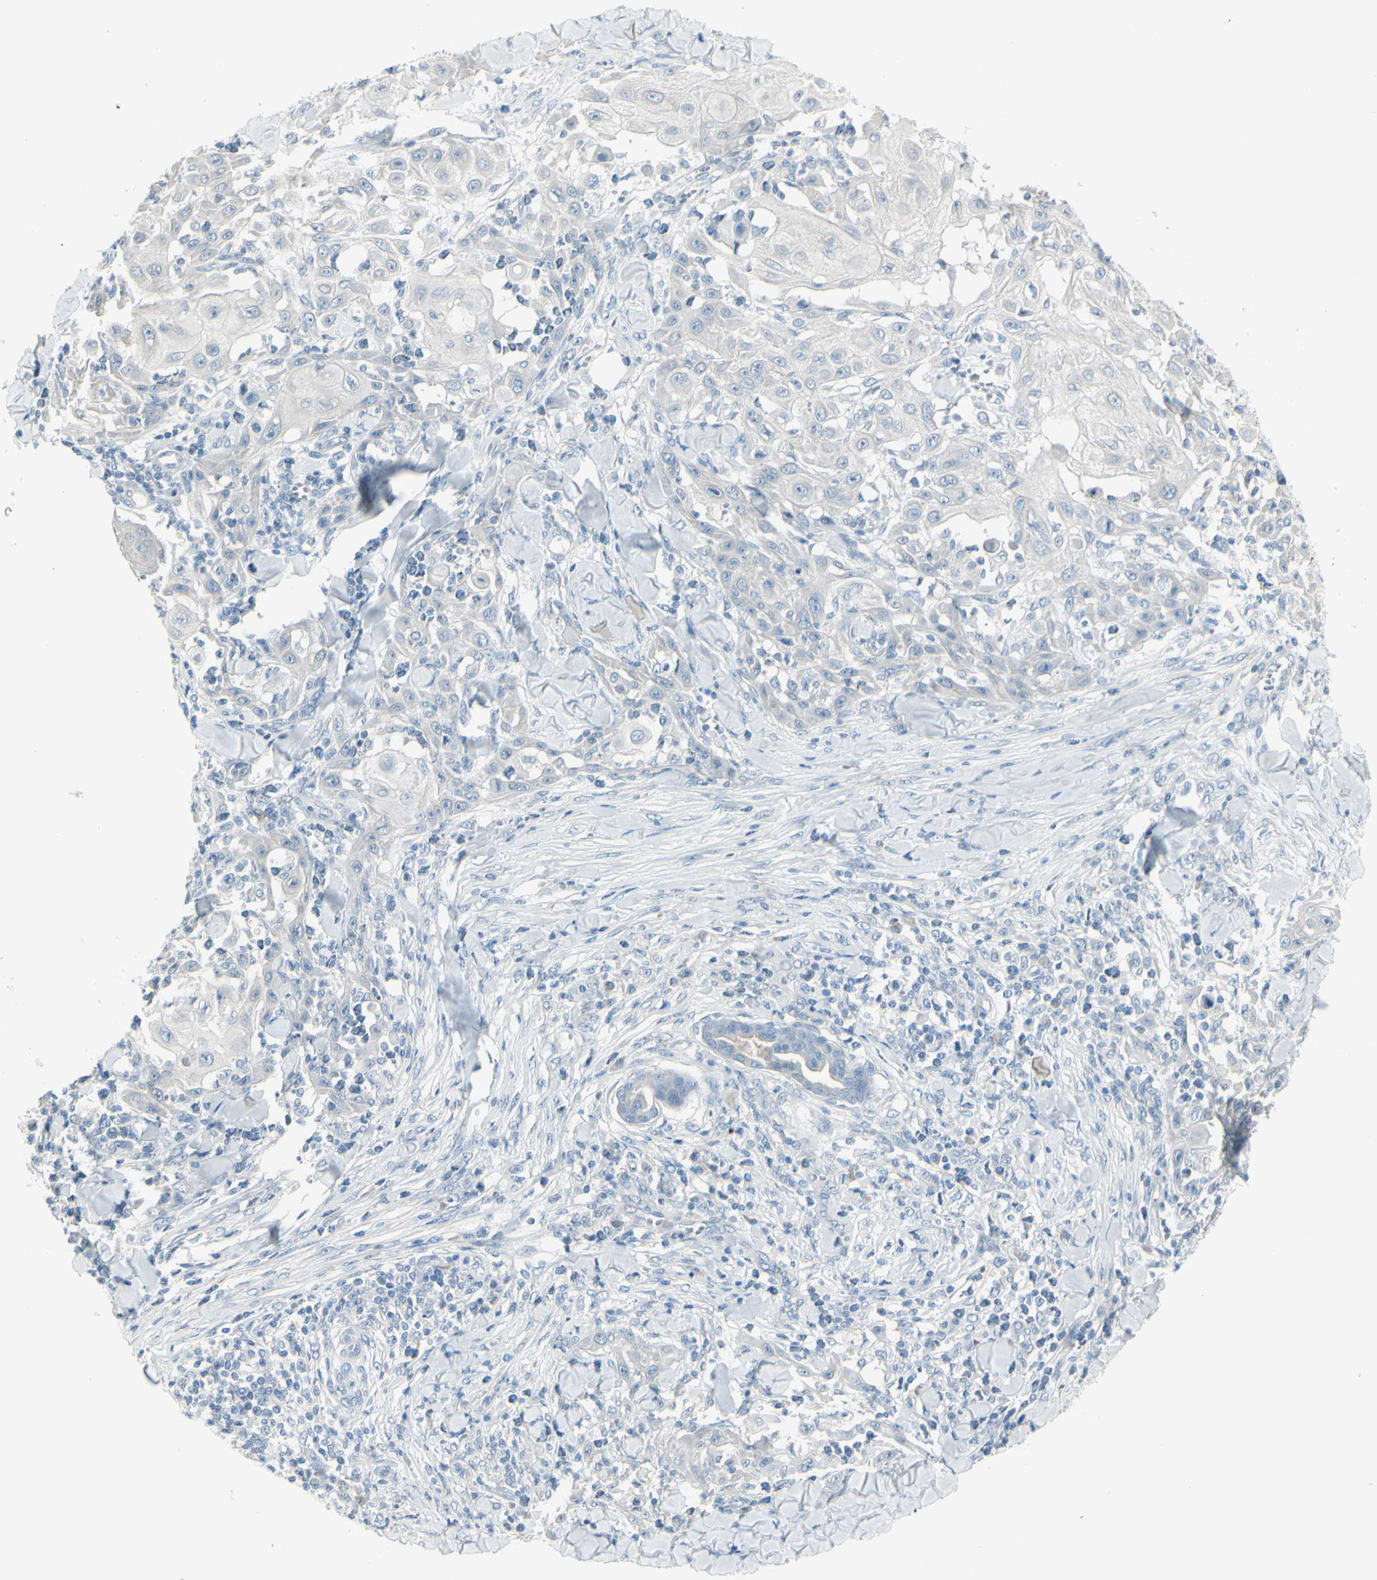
{"staining": {"intensity": "negative", "quantity": "none", "location": "none"}, "tissue": "skin cancer", "cell_type": "Tumor cells", "image_type": "cancer", "snomed": [{"axis": "morphology", "description": "Squamous cell carcinoma, NOS"}, {"axis": "topography", "description": "Skin"}], "caption": "Human skin squamous cell carcinoma stained for a protein using immunohistochemistry (IHC) exhibits no expression in tumor cells.", "gene": "GPR34", "patient": {"sex": "male", "age": 24}}